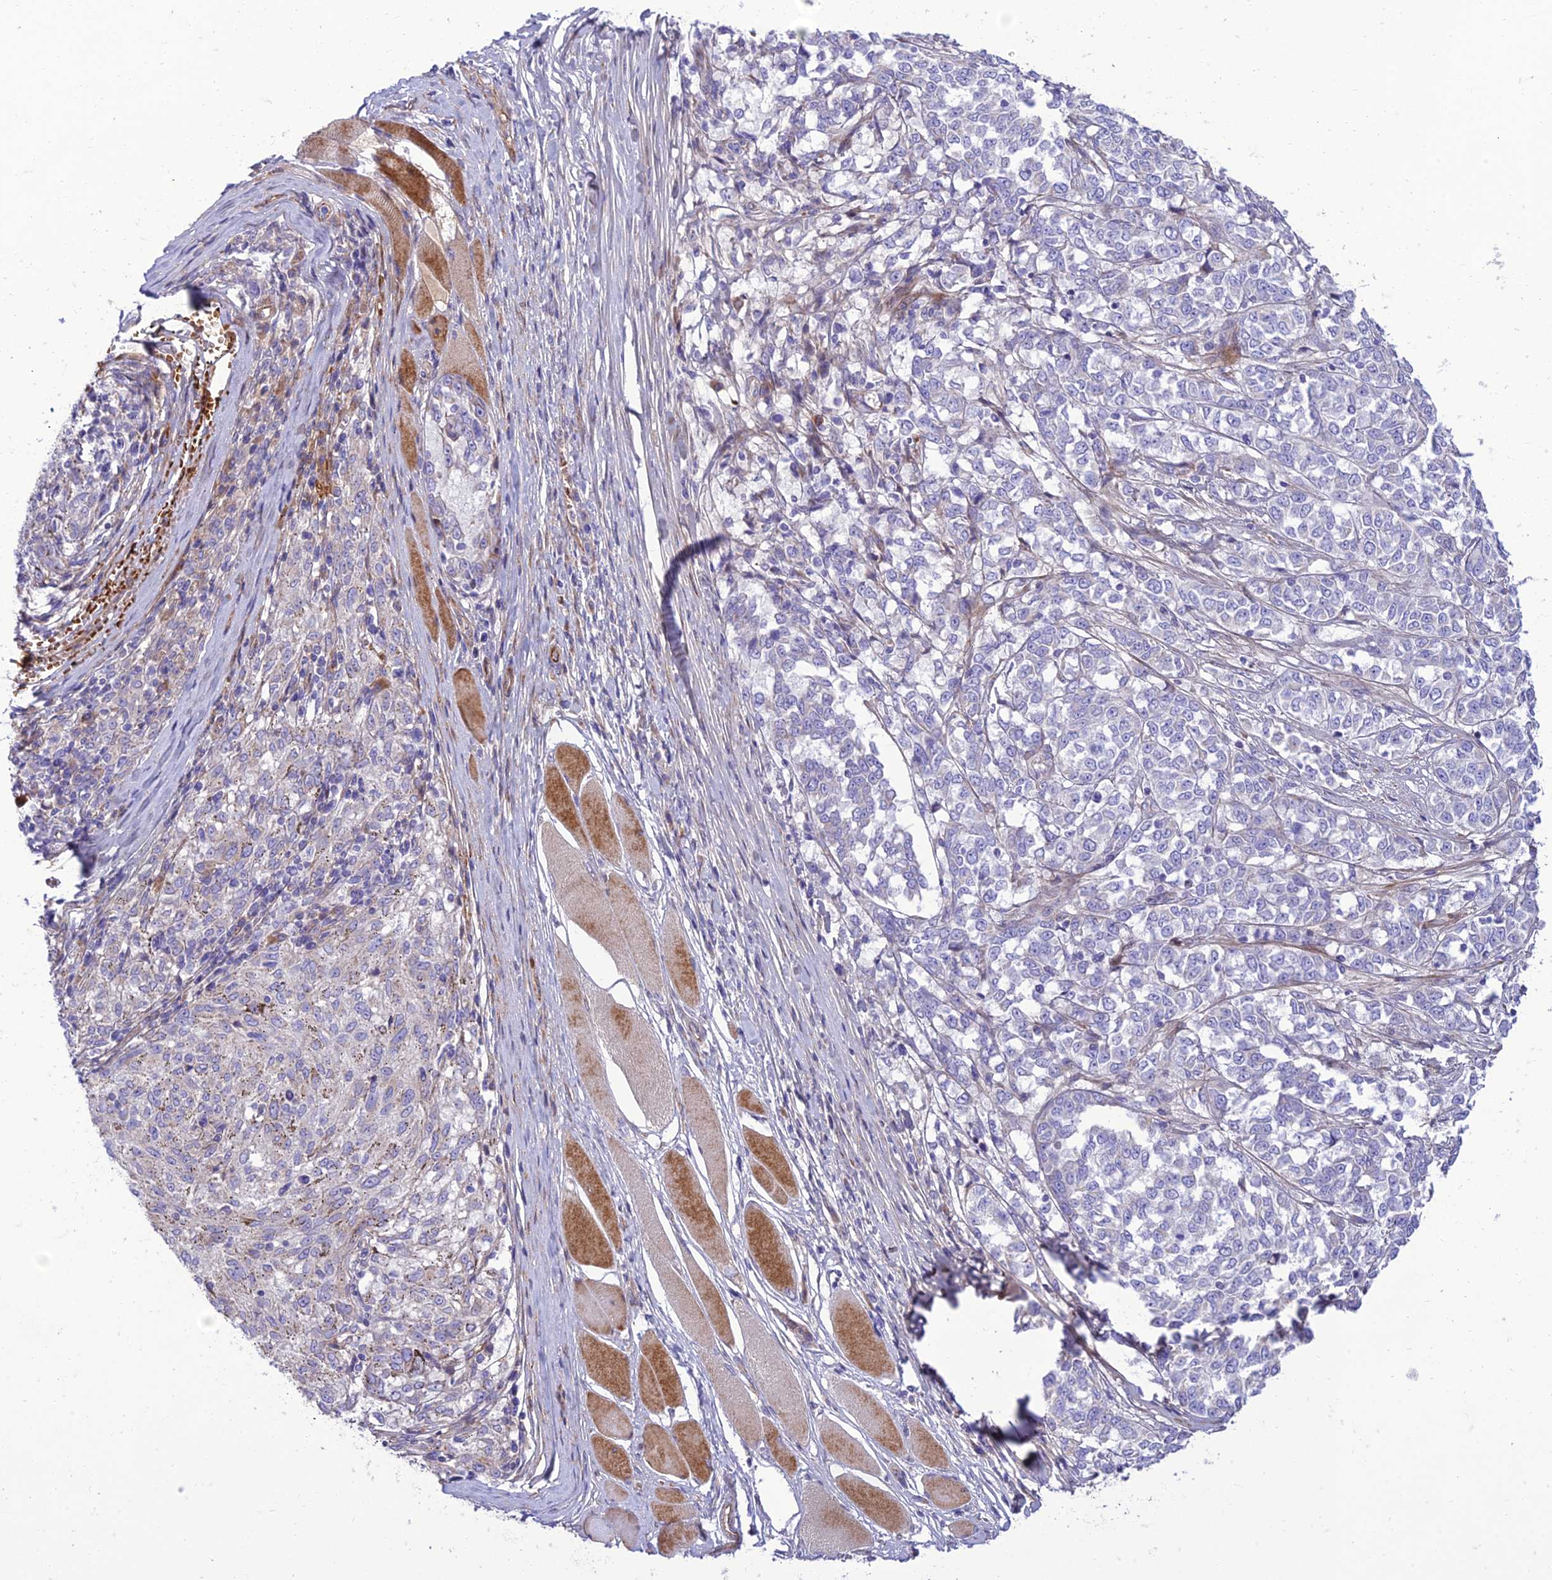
{"staining": {"intensity": "negative", "quantity": "none", "location": "none"}, "tissue": "melanoma", "cell_type": "Tumor cells", "image_type": "cancer", "snomed": [{"axis": "morphology", "description": "Malignant melanoma, NOS"}, {"axis": "topography", "description": "Skin"}], "caption": "The photomicrograph reveals no staining of tumor cells in melanoma.", "gene": "SEL1L3", "patient": {"sex": "female", "age": 72}}